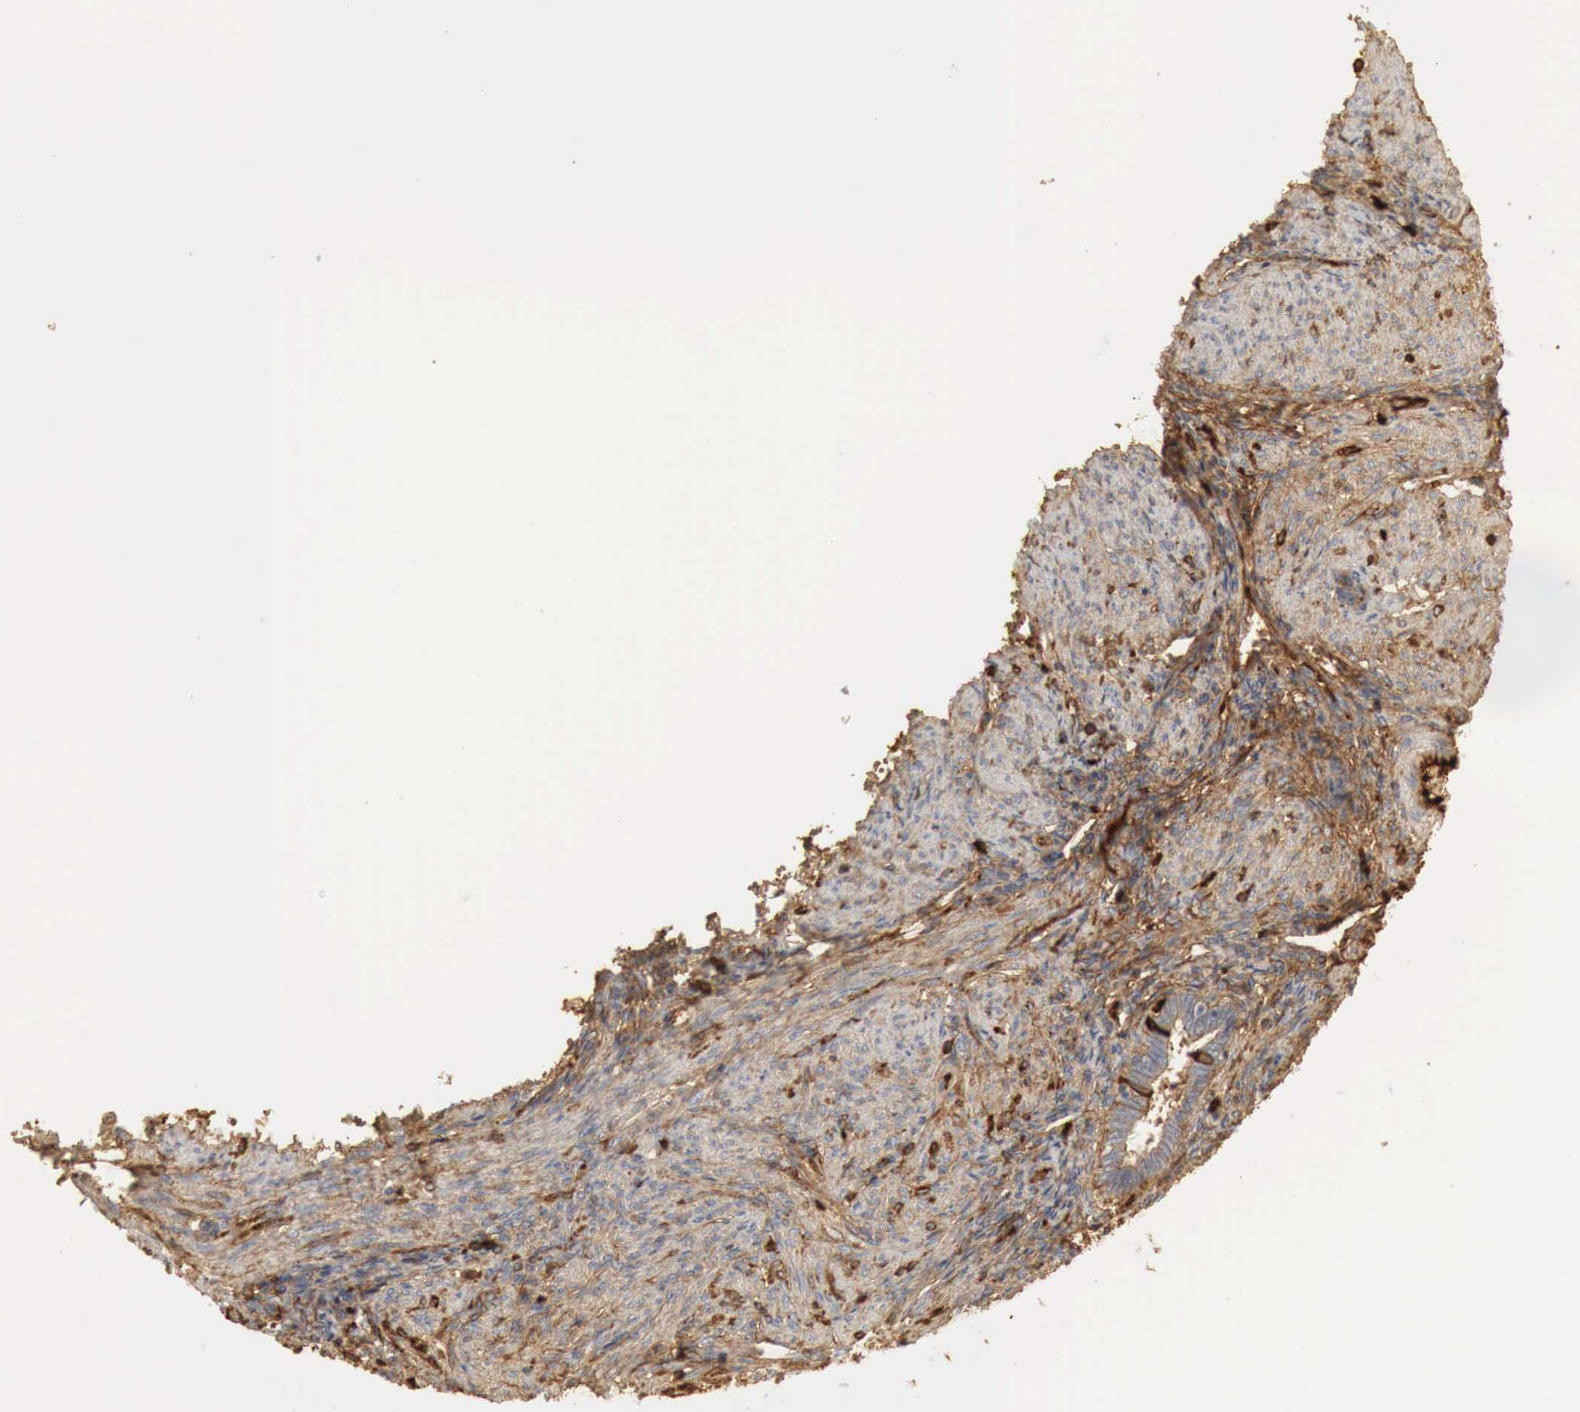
{"staining": {"intensity": "negative", "quantity": "none", "location": "none"}, "tissue": "endometrium", "cell_type": "Cells in endometrial stroma", "image_type": "normal", "snomed": [{"axis": "morphology", "description": "Normal tissue, NOS"}, {"axis": "topography", "description": "Endometrium"}], "caption": "There is no significant staining in cells in endometrial stroma of endometrium. Brightfield microscopy of immunohistochemistry stained with DAB (3,3'-diaminobenzidine) (brown) and hematoxylin (blue), captured at high magnification.", "gene": "IGLC3", "patient": {"sex": "female", "age": 36}}